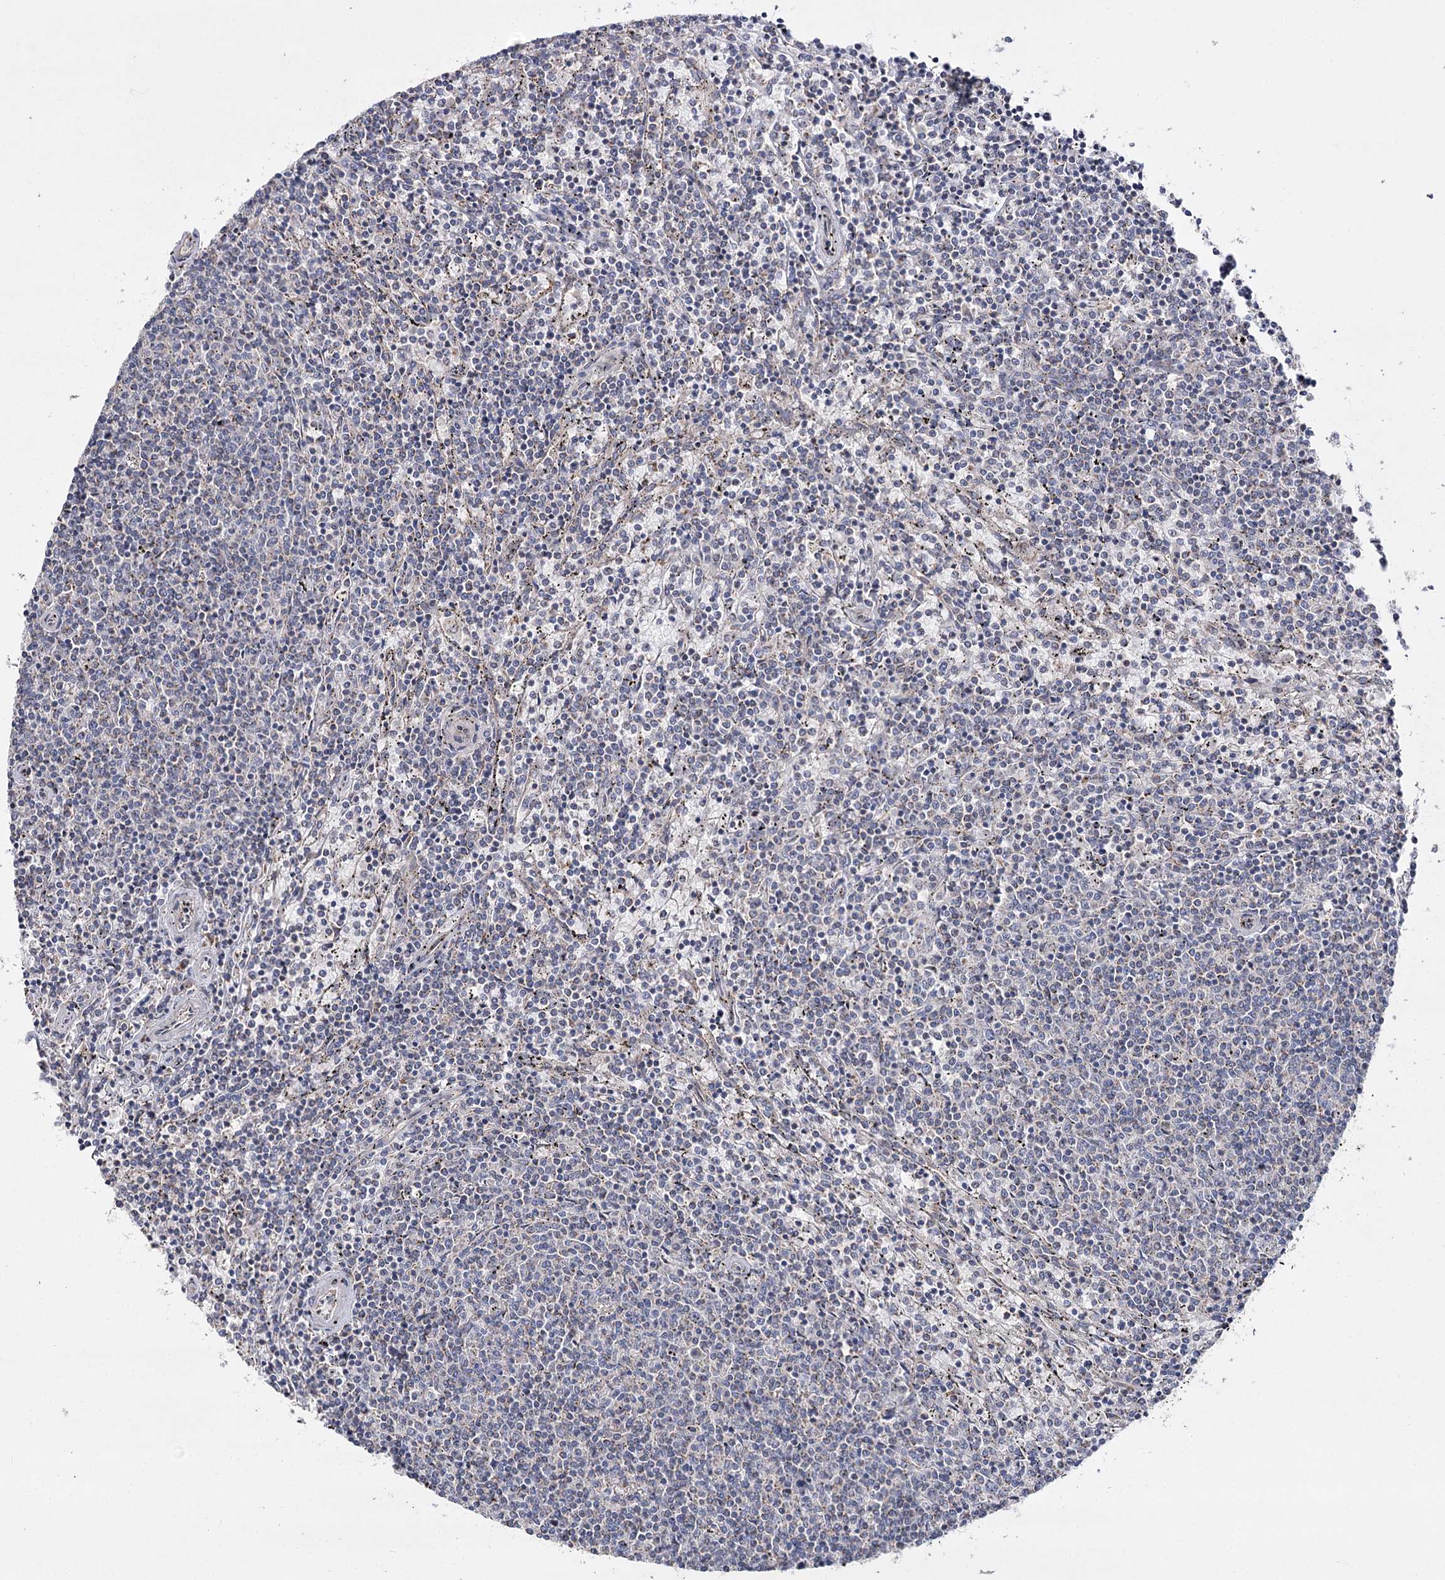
{"staining": {"intensity": "negative", "quantity": "none", "location": "none"}, "tissue": "lymphoma", "cell_type": "Tumor cells", "image_type": "cancer", "snomed": [{"axis": "morphology", "description": "Malignant lymphoma, non-Hodgkin's type, Low grade"}, {"axis": "topography", "description": "Spleen"}], "caption": "Histopathology image shows no significant protein positivity in tumor cells of low-grade malignant lymphoma, non-Hodgkin's type.", "gene": "NADK2", "patient": {"sex": "female", "age": 50}}